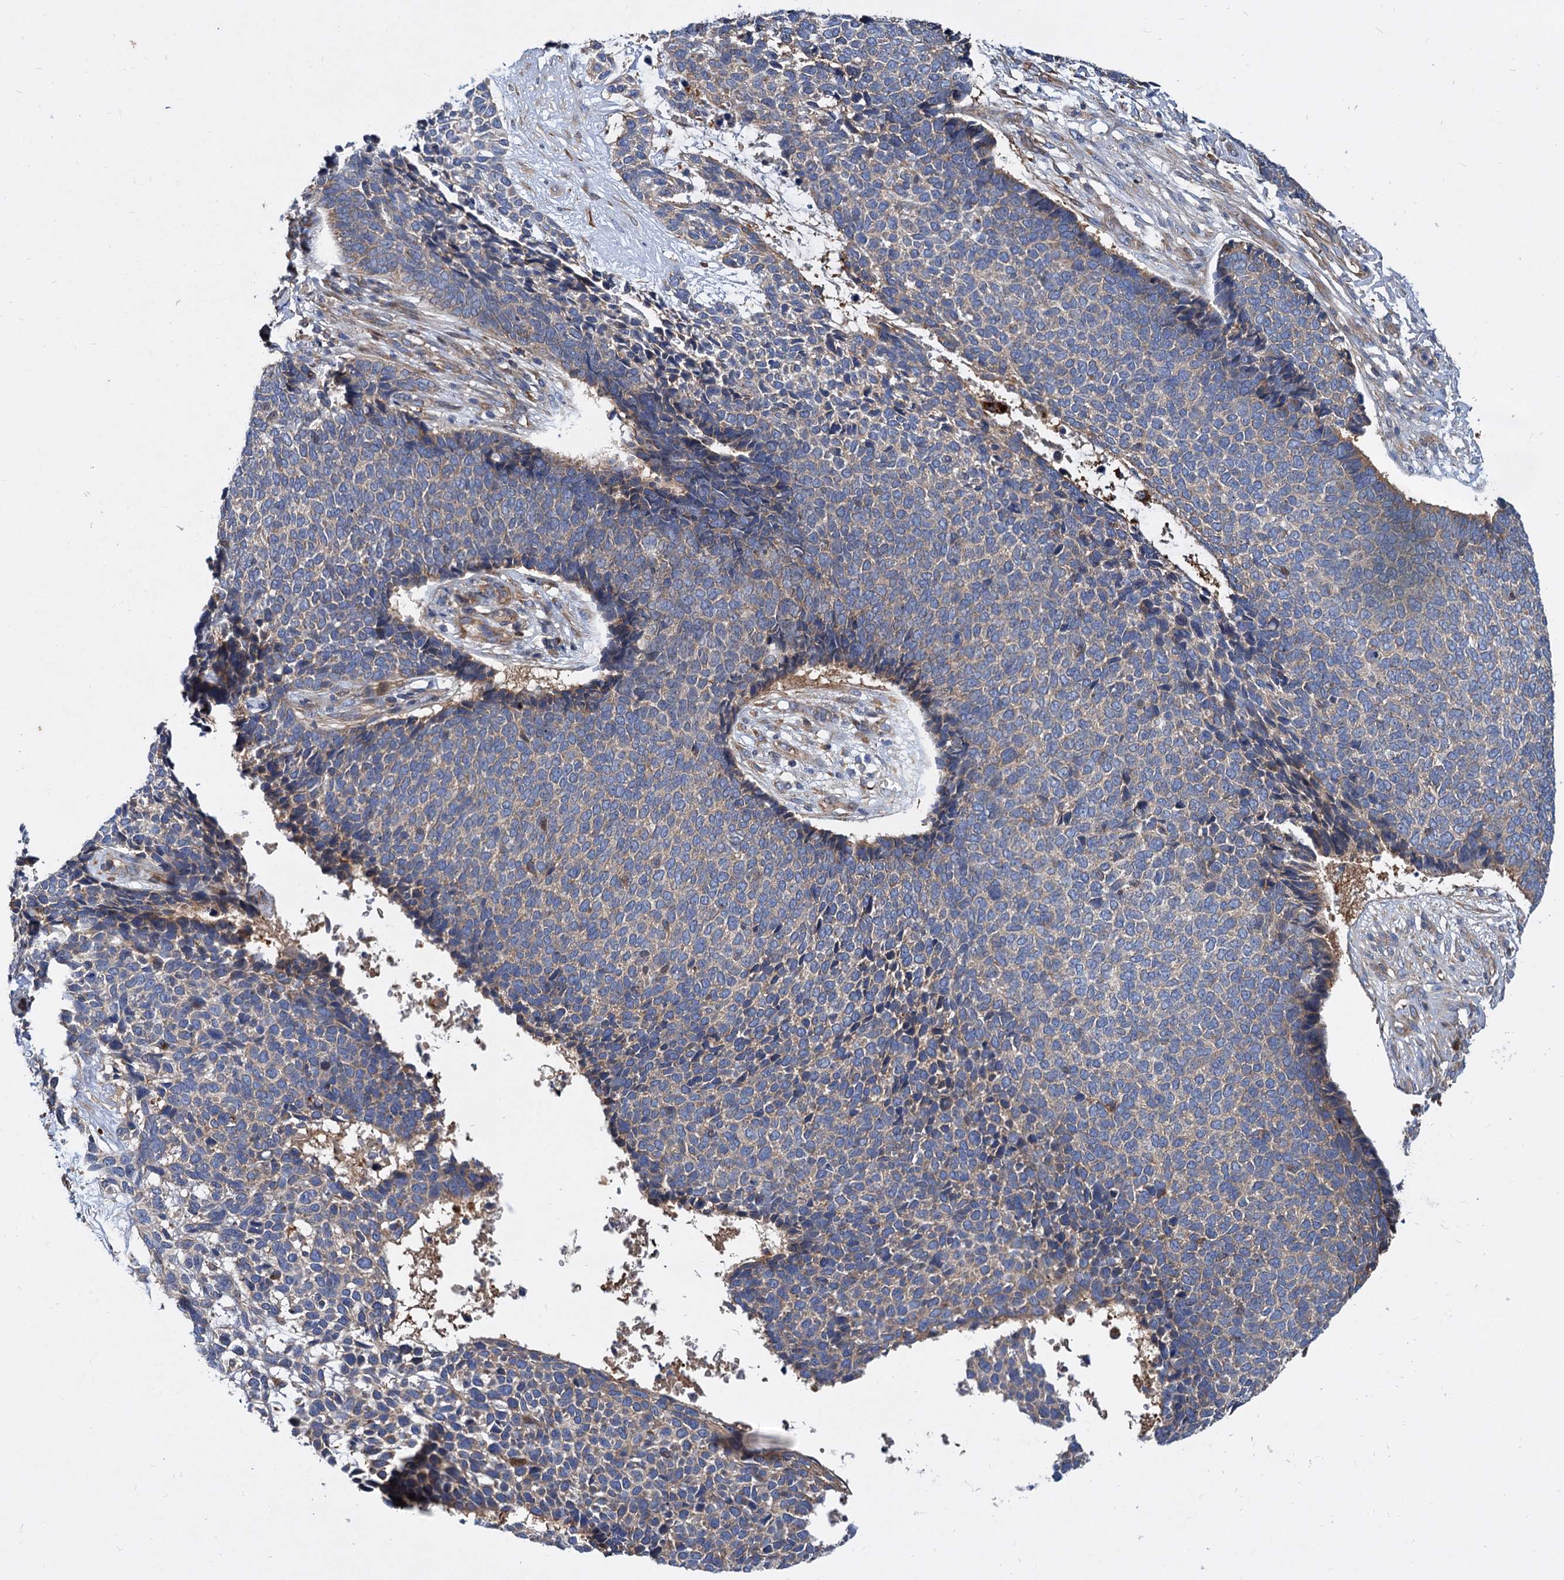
{"staining": {"intensity": "weak", "quantity": "<25%", "location": "cytoplasmic/membranous"}, "tissue": "skin cancer", "cell_type": "Tumor cells", "image_type": "cancer", "snomed": [{"axis": "morphology", "description": "Basal cell carcinoma"}, {"axis": "topography", "description": "Skin"}], "caption": "The micrograph exhibits no significant positivity in tumor cells of basal cell carcinoma (skin).", "gene": "ALKBH7", "patient": {"sex": "female", "age": 84}}